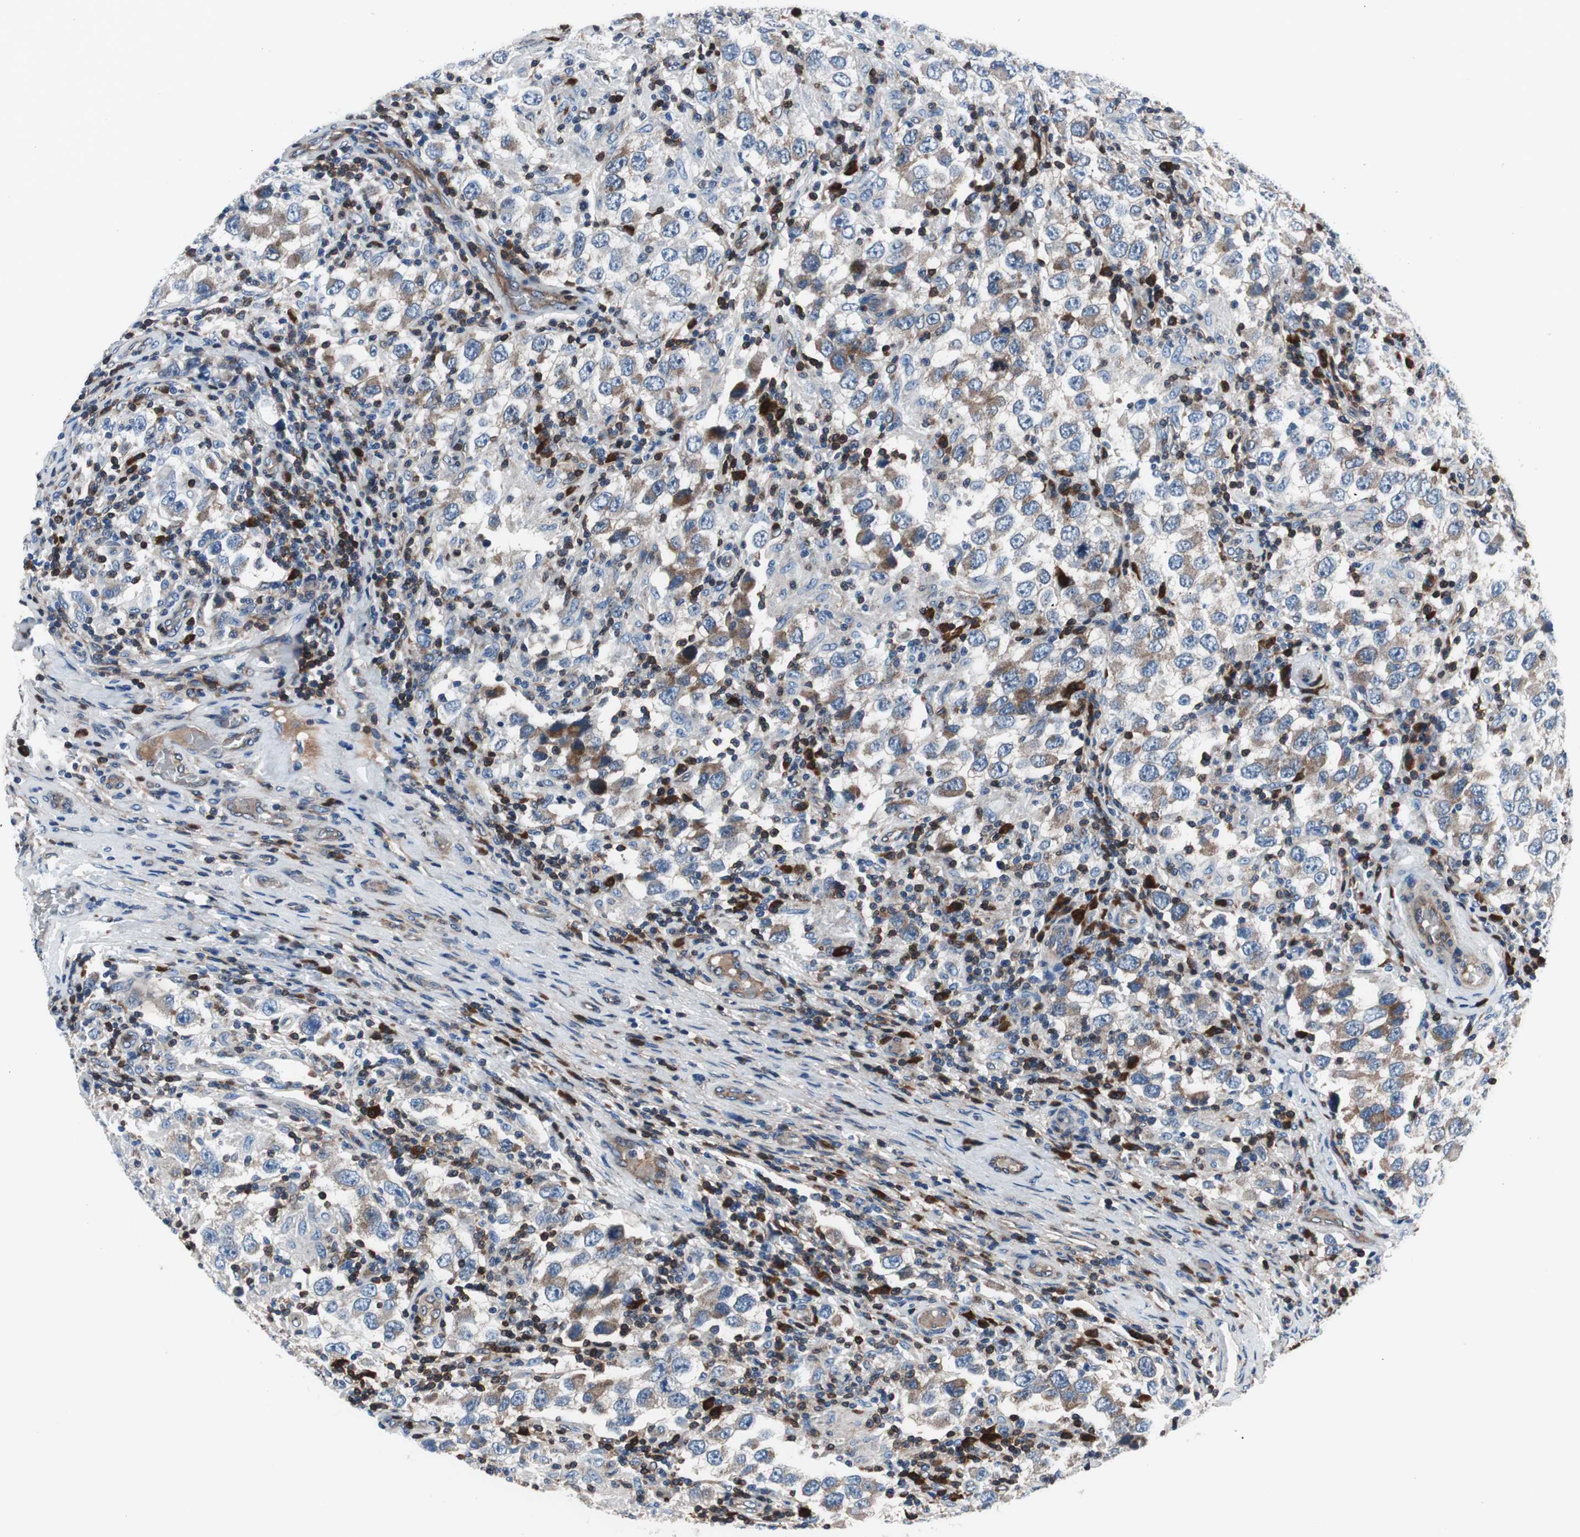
{"staining": {"intensity": "moderate", "quantity": "<25%", "location": "cytoplasmic/membranous"}, "tissue": "testis cancer", "cell_type": "Tumor cells", "image_type": "cancer", "snomed": [{"axis": "morphology", "description": "Carcinoma, Embryonal, NOS"}, {"axis": "topography", "description": "Testis"}], "caption": "This histopathology image displays immunohistochemistry (IHC) staining of testis embryonal carcinoma, with low moderate cytoplasmic/membranous expression in approximately <25% of tumor cells.", "gene": "PRDX2", "patient": {"sex": "male", "age": 21}}